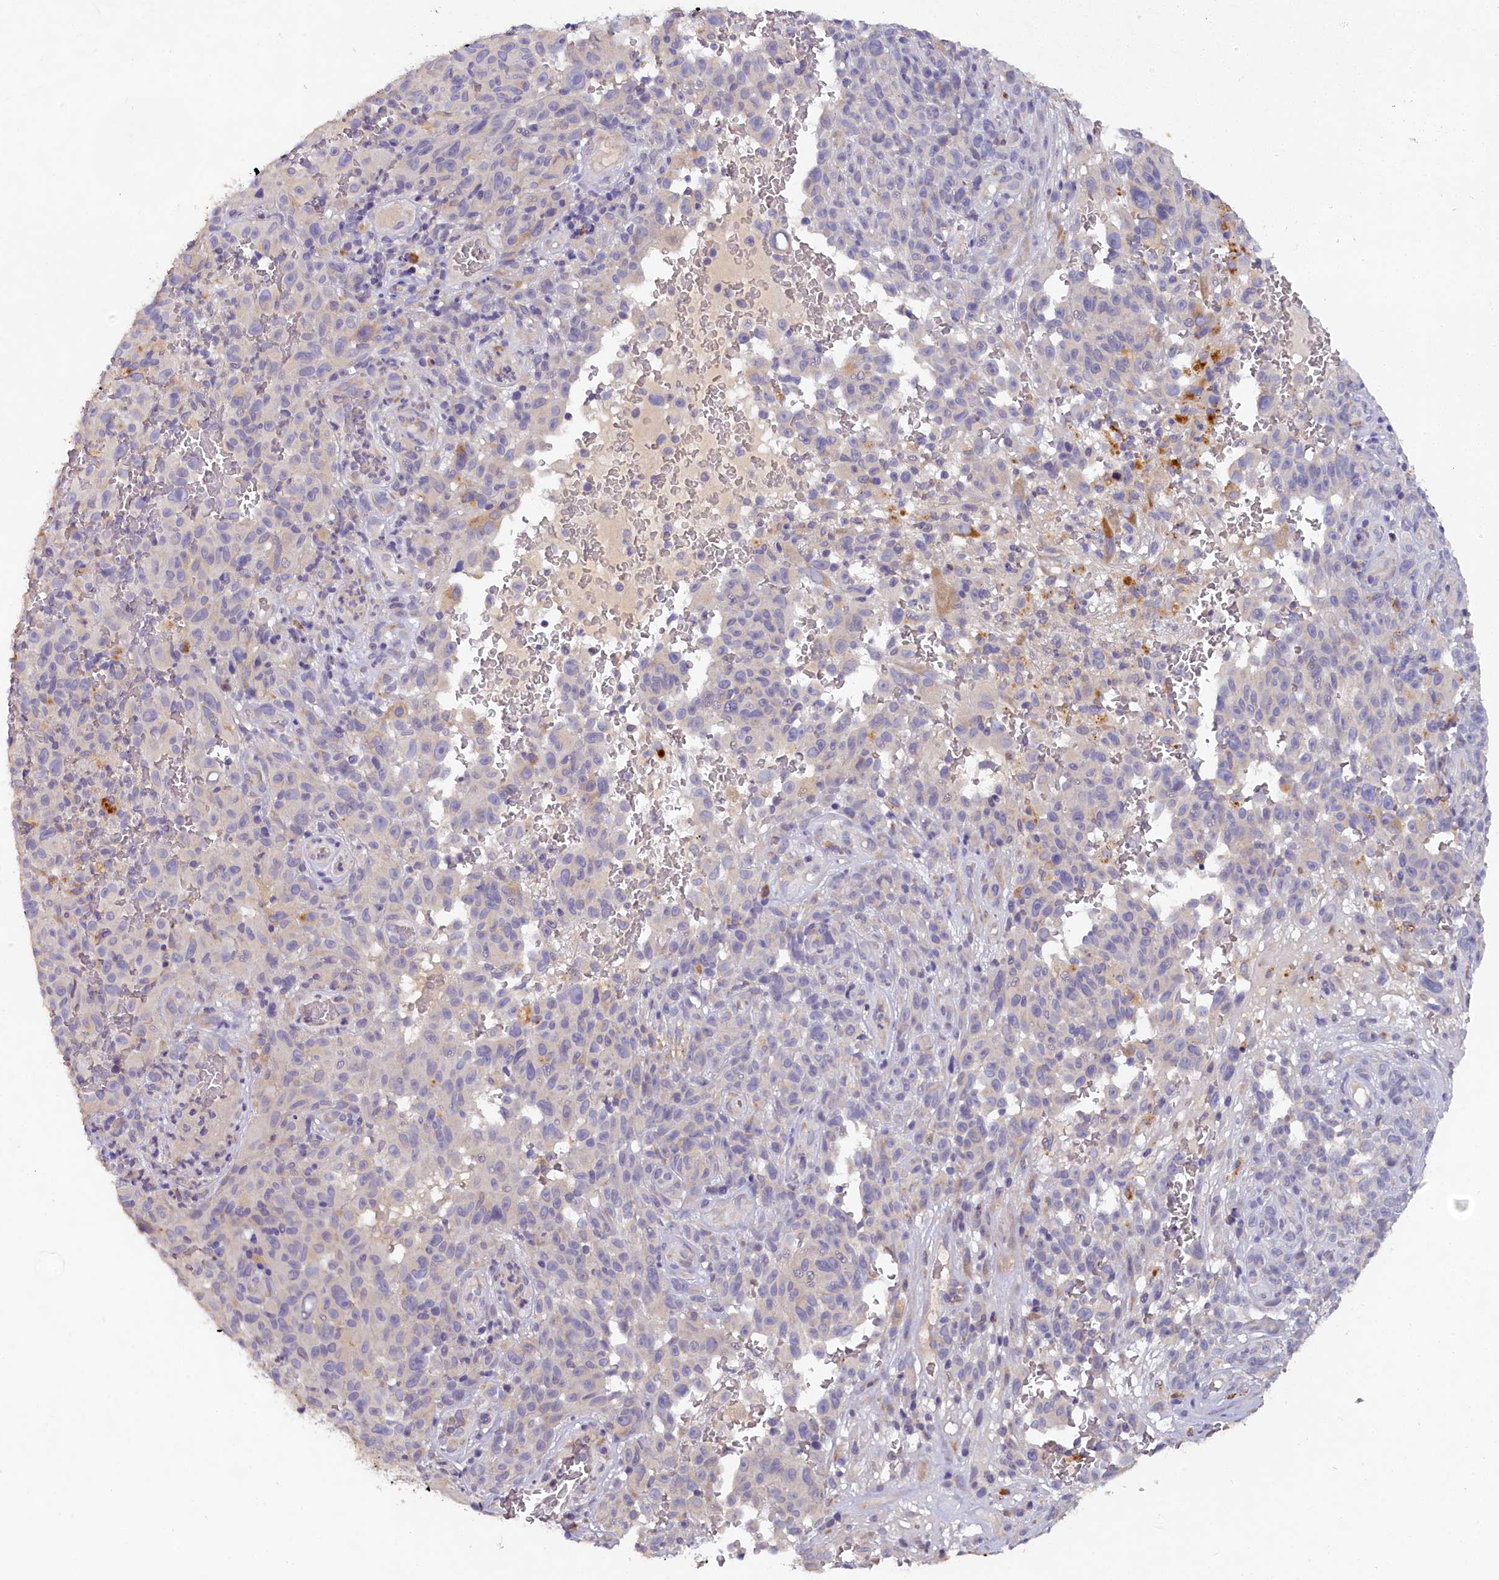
{"staining": {"intensity": "negative", "quantity": "none", "location": "none"}, "tissue": "melanoma", "cell_type": "Tumor cells", "image_type": "cancer", "snomed": [{"axis": "morphology", "description": "Malignant melanoma, NOS"}, {"axis": "topography", "description": "Skin"}], "caption": "The image shows no significant staining in tumor cells of malignant melanoma.", "gene": "ST7L", "patient": {"sex": "female", "age": 82}}